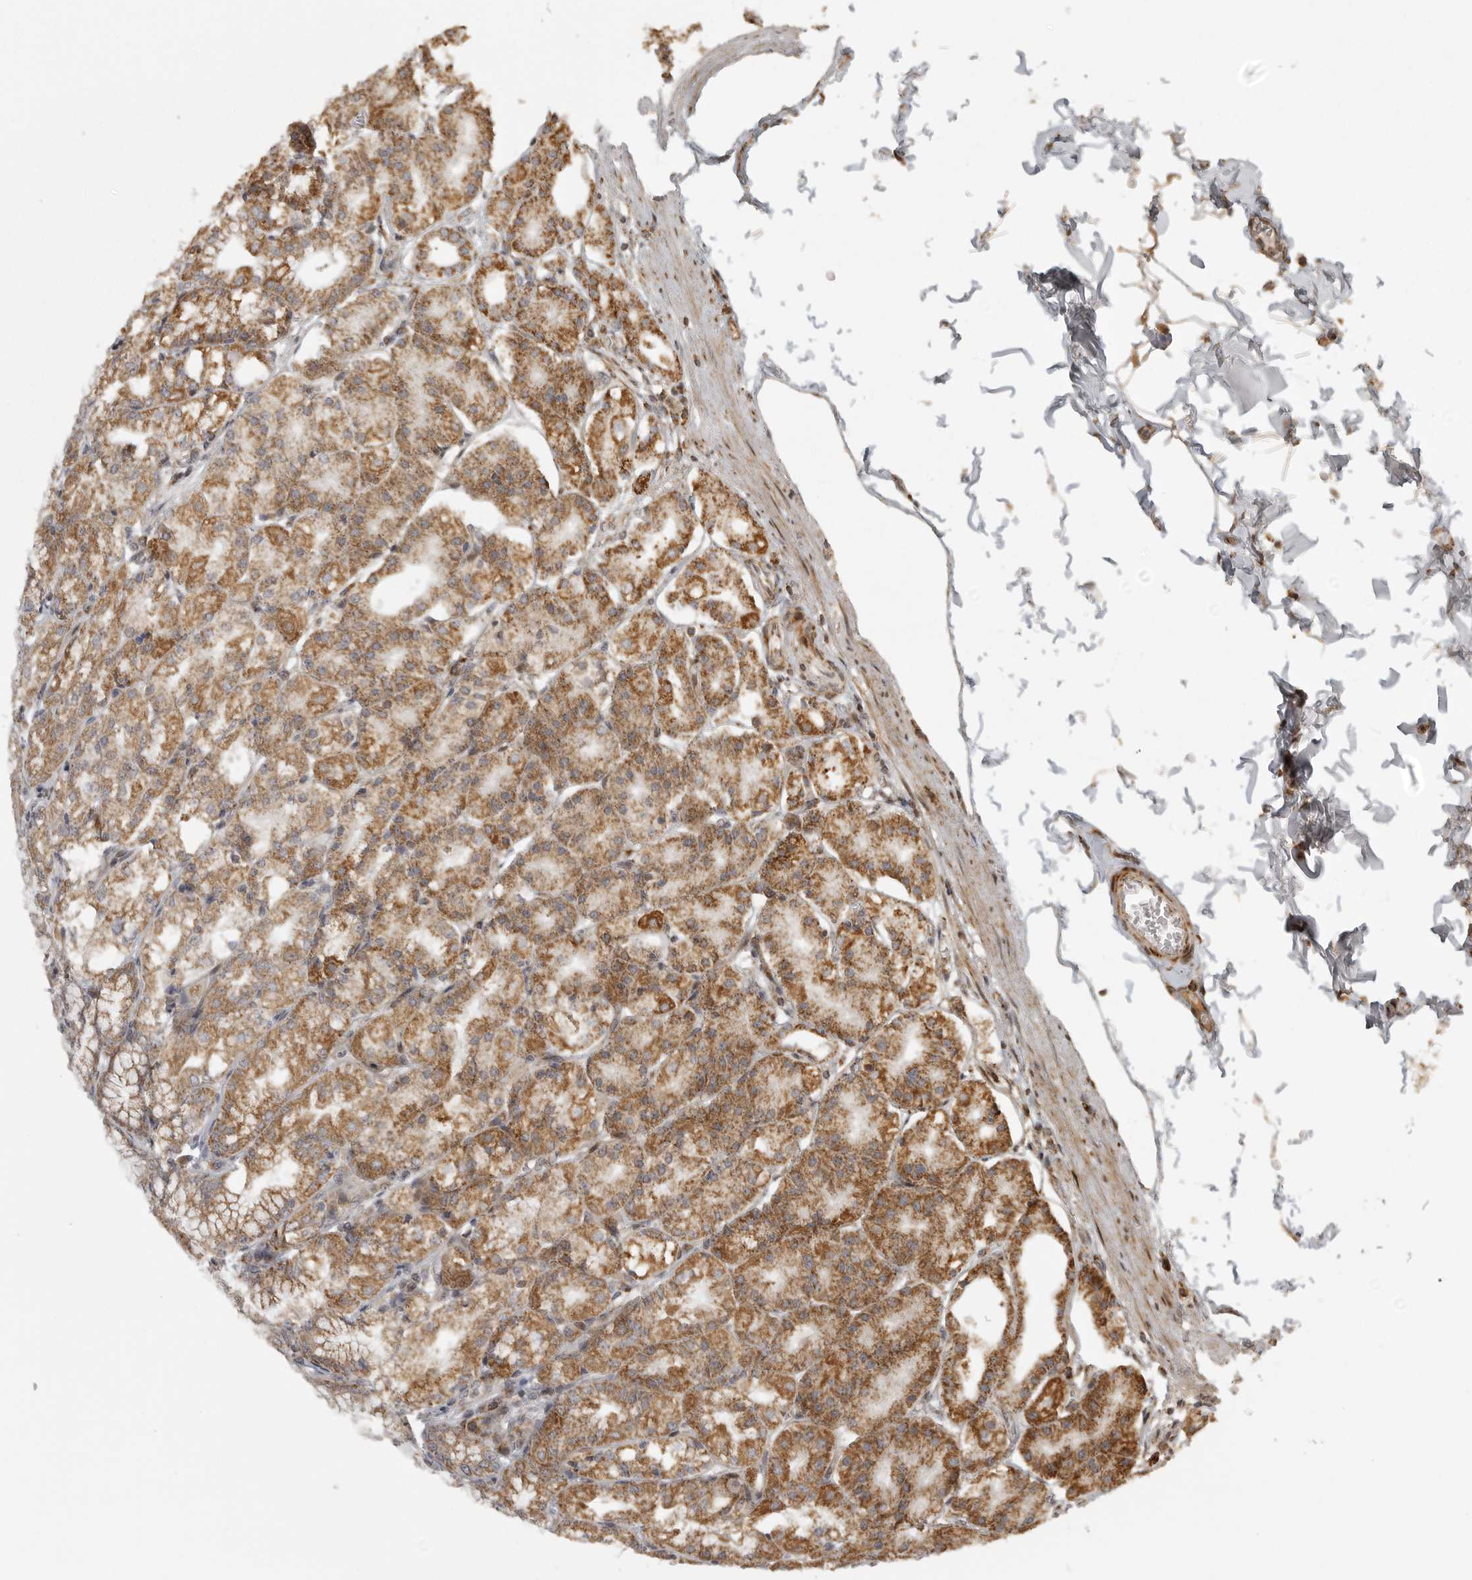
{"staining": {"intensity": "moderate", "quantity": ">75%", "location": "cytoplasmic/membranous"}, "tissue": "stomach", "cell_type": "Glandular cells", "image_type": "normal", "snomed": [{"axis": "morphology", "description": "Normal tissue, NOS"}, {"axis": "topography", "description": "Stomach, lower"}], "caption": "Immunohistochemistry (IHC) staining of unremarkable stomach, which shows medium levels of moderate cytoplasmic/membranous staining in about >75% of glandular cells indicating moderate cytoplasmic/membranous protein positivity. The staining was performed using DAB (brown) for protein detection and nuclei were counterstained in hematoxylin (blue).", "gene": "NARS2", "patient": {"sex": "male", "age": 71}}